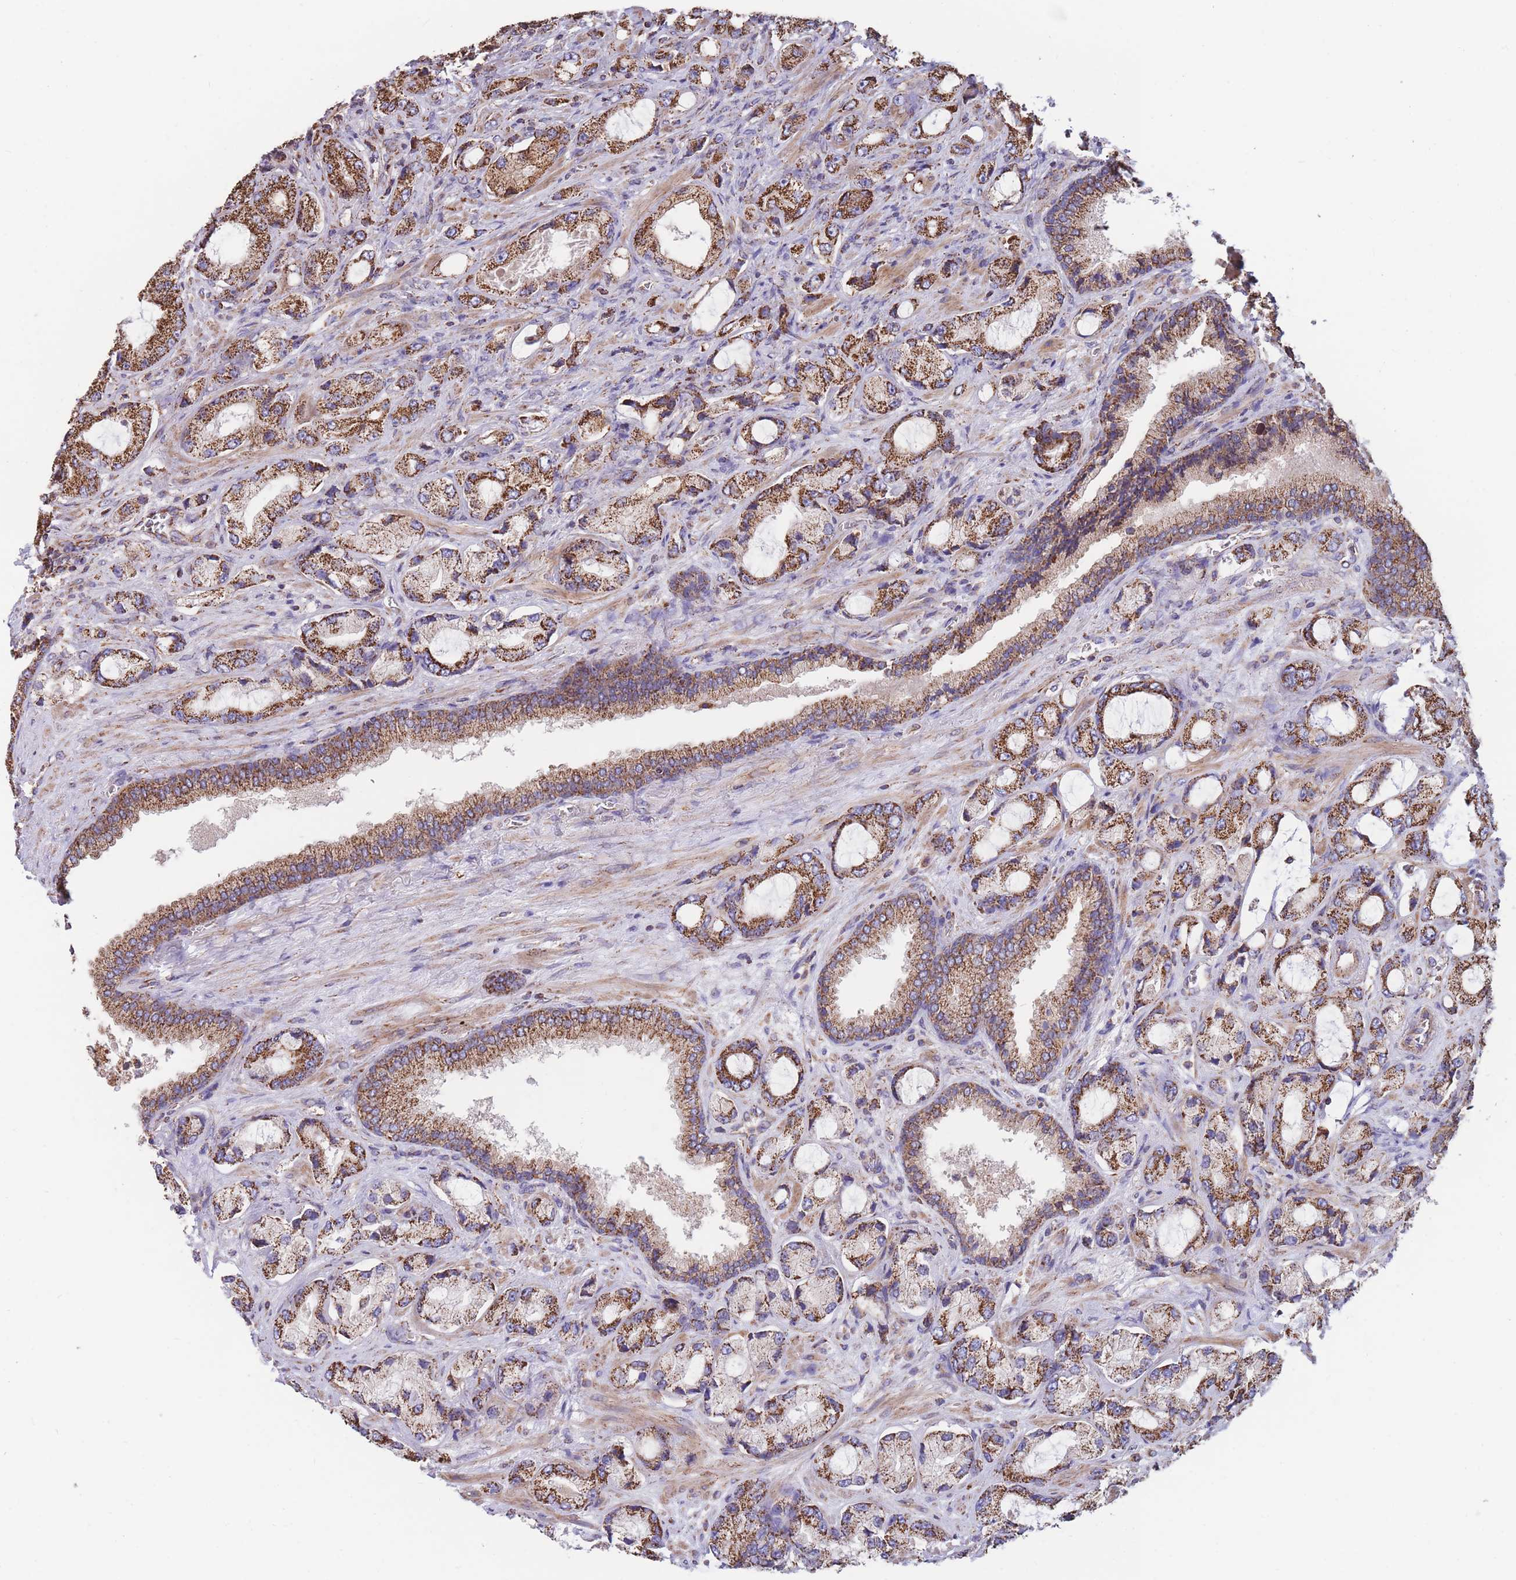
{"staining": {"intensity": "strong", "quantity": ">75%", "location": "cytoplasmic/membranous"}, "tissue": "prostate cancer", "cell_type": "Tumor cells", "image_type": "cancer", "snomed": [{"axis": "morphology", "description": "Adenocarcinoma, High grade"}, {"axis": "topography", "description": "Prostate"}], "caption": "This micrograph shows immunohistochemistry (IHC) staining of human prostate cancer, with high strong cytoplasmic/membranous expression in approximately >75% of tumor cells.", "gene": "FKBP8", "patient": {"sex": "male", "age": 68}}